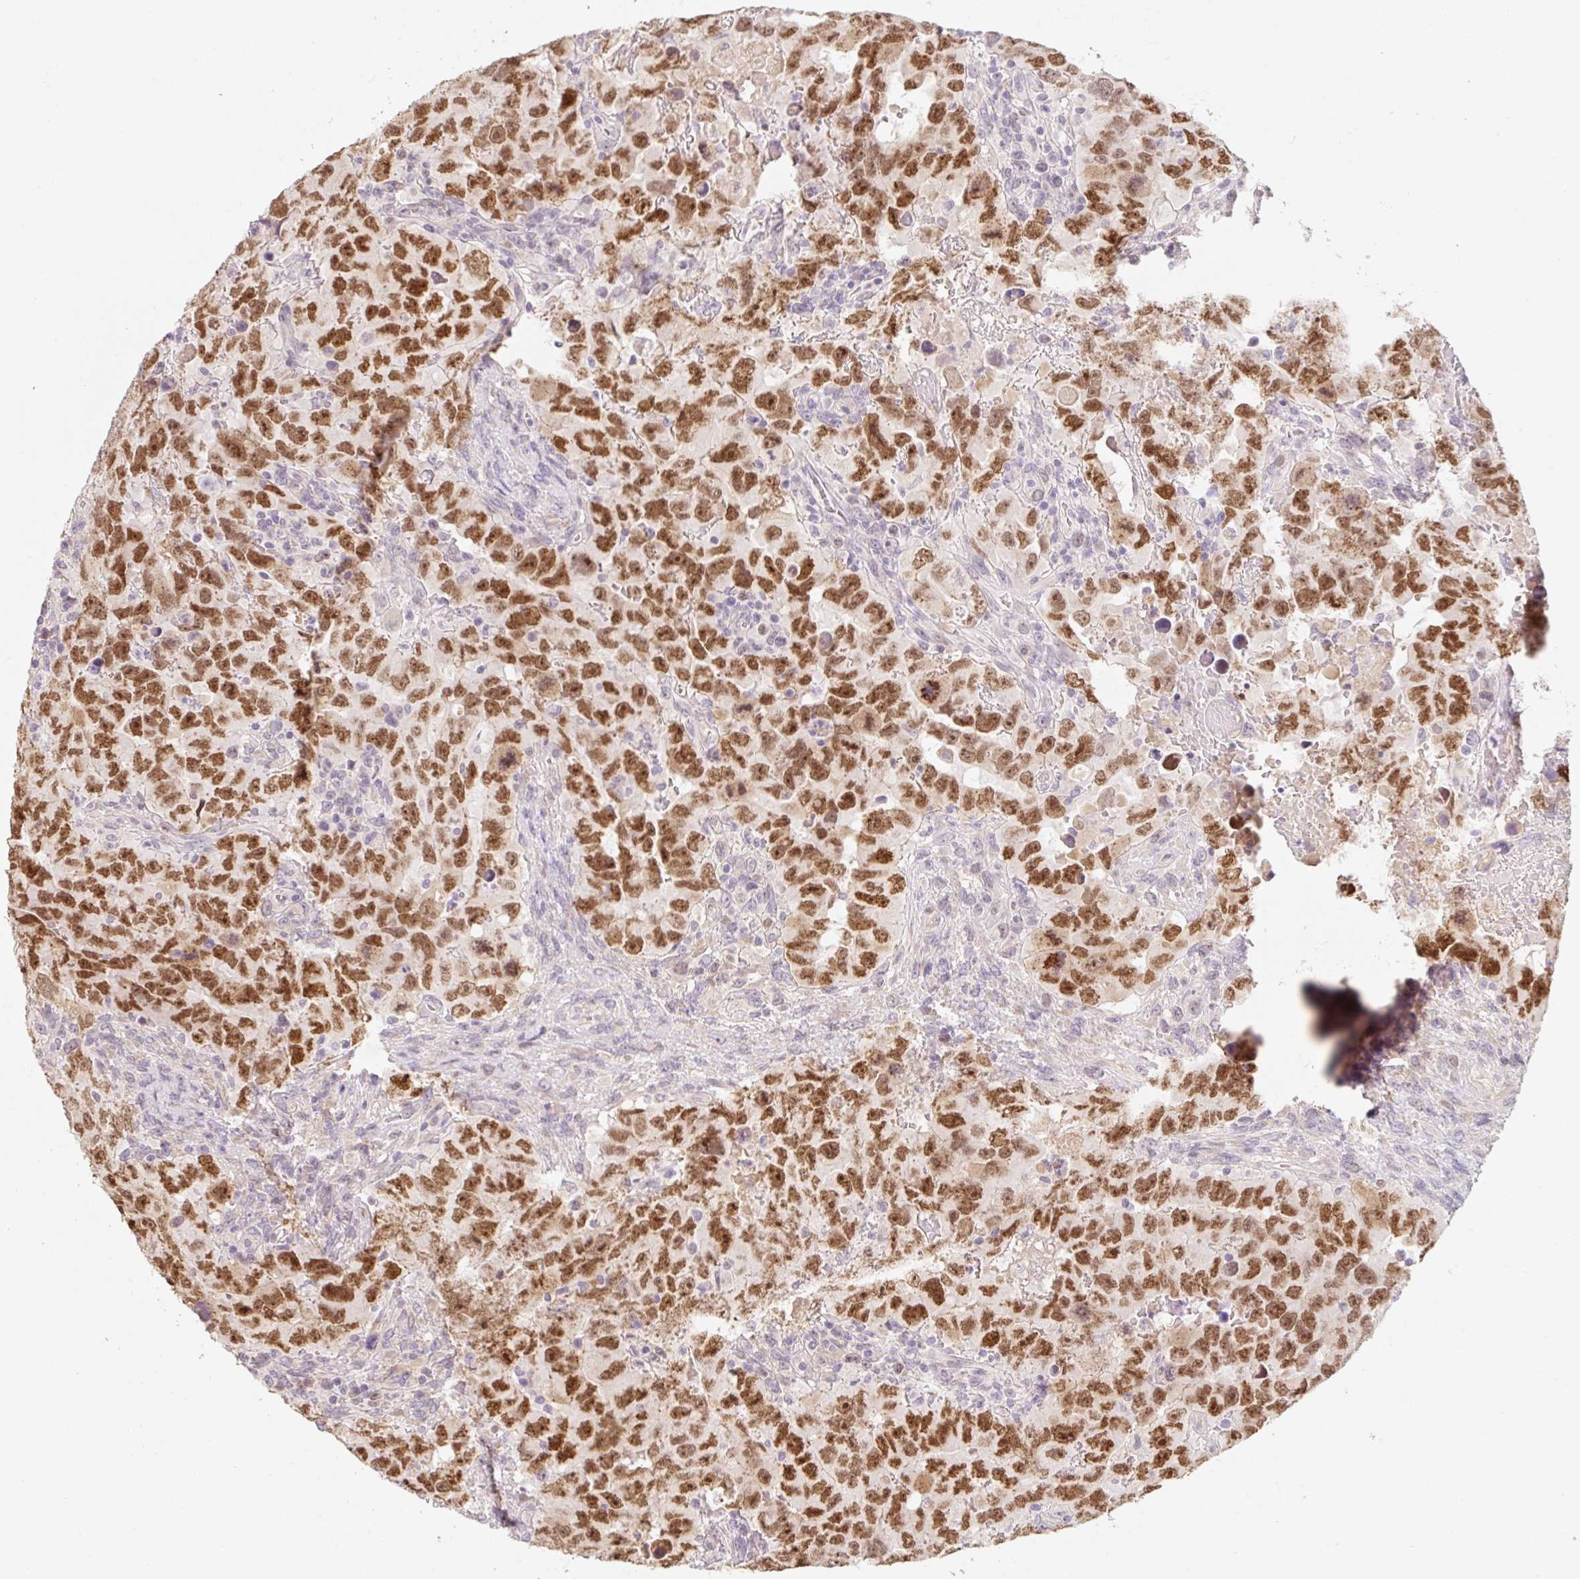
{"staining": {"intensity": "strong", "quantity": ">75%", "location": "nuclear"}, "tissue": "testis cancer", "cell_type": "Tumor cells", "image_type": "cancer", "snomed": [{"axis": "morphology", "description": "Carcinoma, Embryonal, NOS"}, {"axis": "topography", "description": "Testis"}], "caption": "Tumor cells display high levels of strong nuclear expression in about >75% of cells in embryonal carcinoma (testis). (brown staining indicates protein expression, while blue staining denotes nuclei).", "gene": "MIA2", "patient": {"sex": "male", "age": 24}}